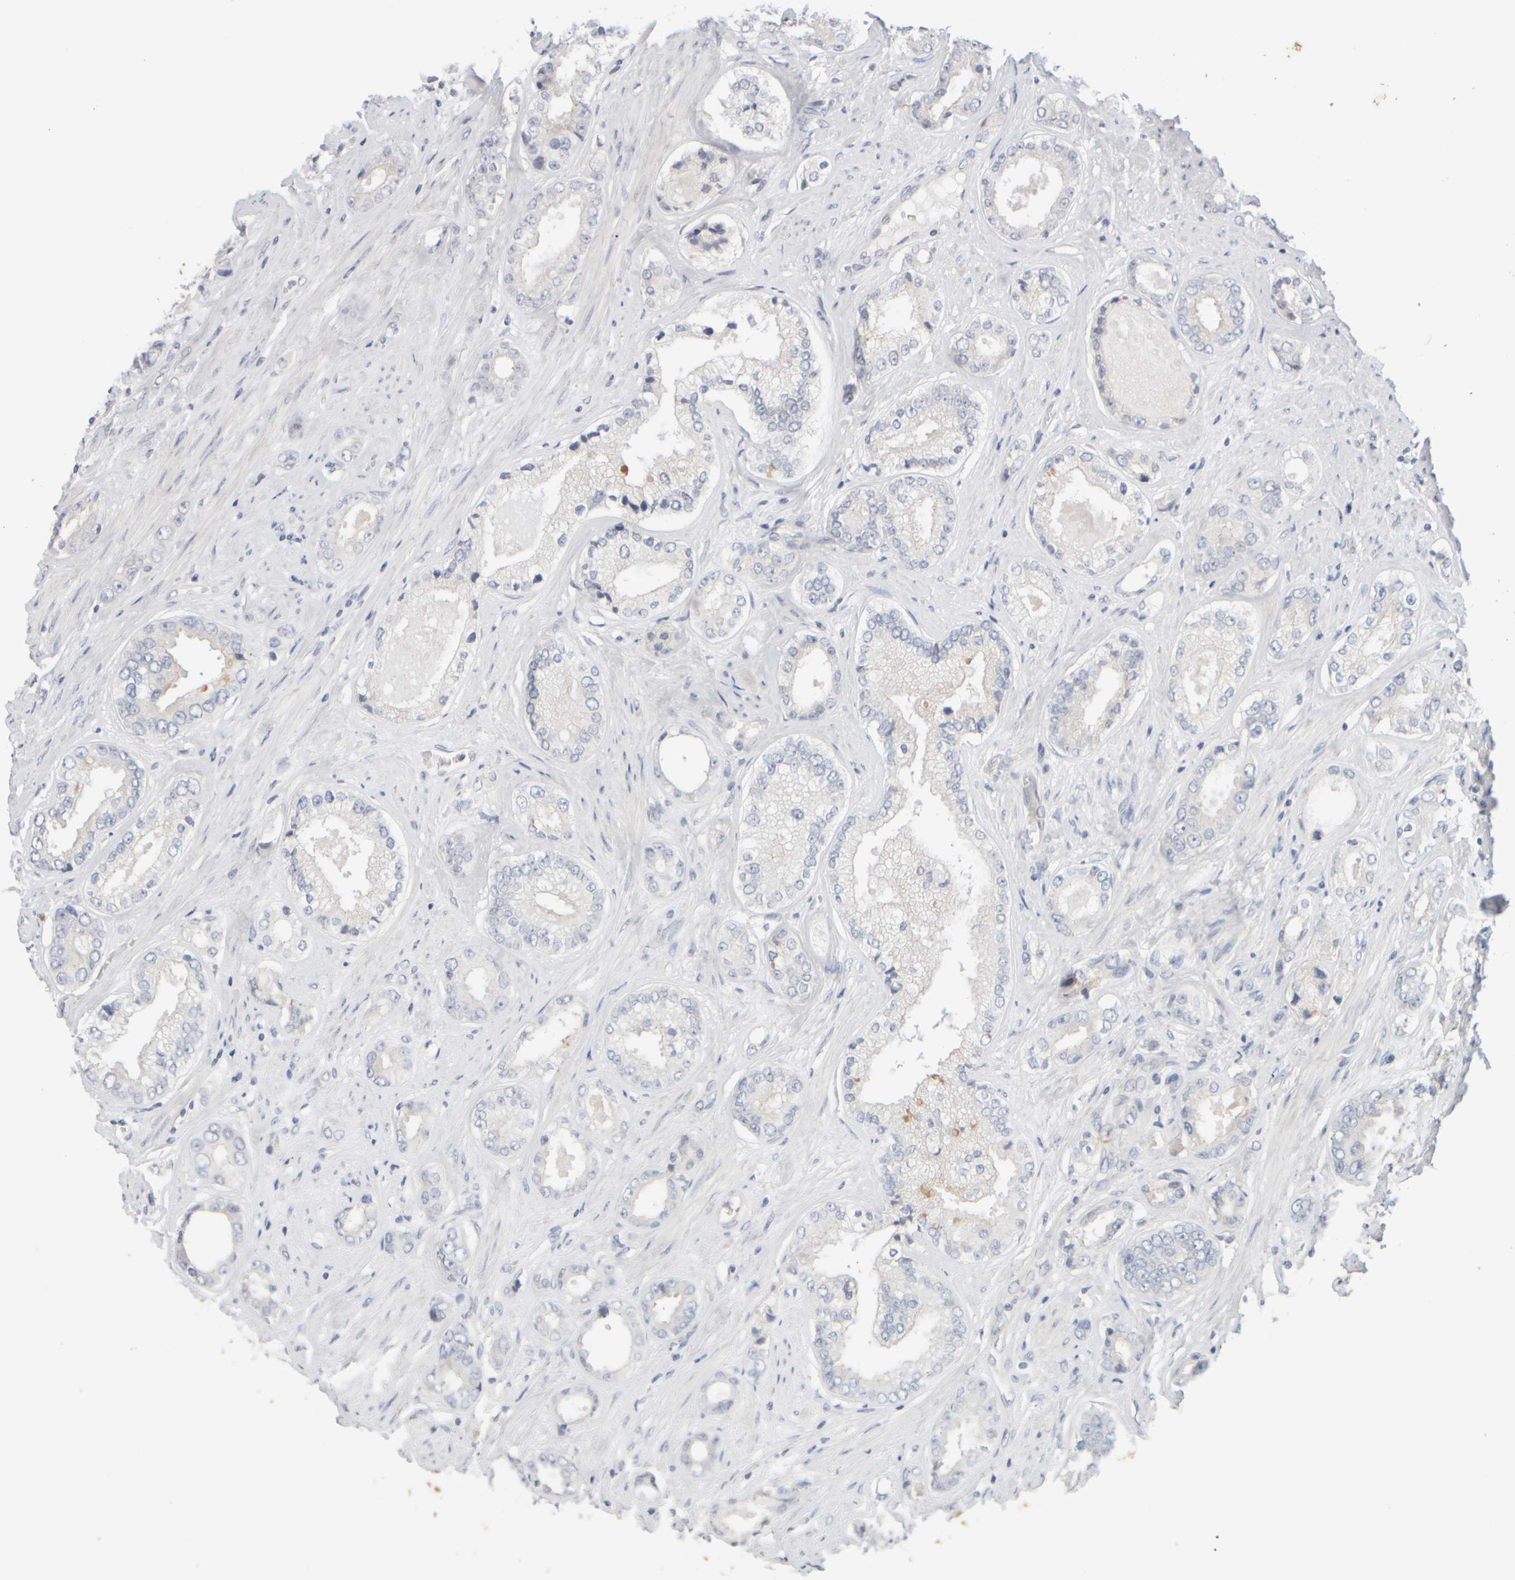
{"staining": {"intensity": "negative", "quantity": "none", "location": "none"}, "tissue": "prostate cancer", "cell_type": "Tumor cells", "image_type": "cancer", "snomed": [{"axis": "morphology", "description": "Adenocarcinoma, High grade"}, {"axis": "topography", "description": "Prostate"}], "caption": "This is an IHC micrograph of prostate cancer (adenocarcinoma (high-grade)). There is no staining in tumor cells.", "gene": "GOPC", "patient": {"sex": "male", "age": 61}}